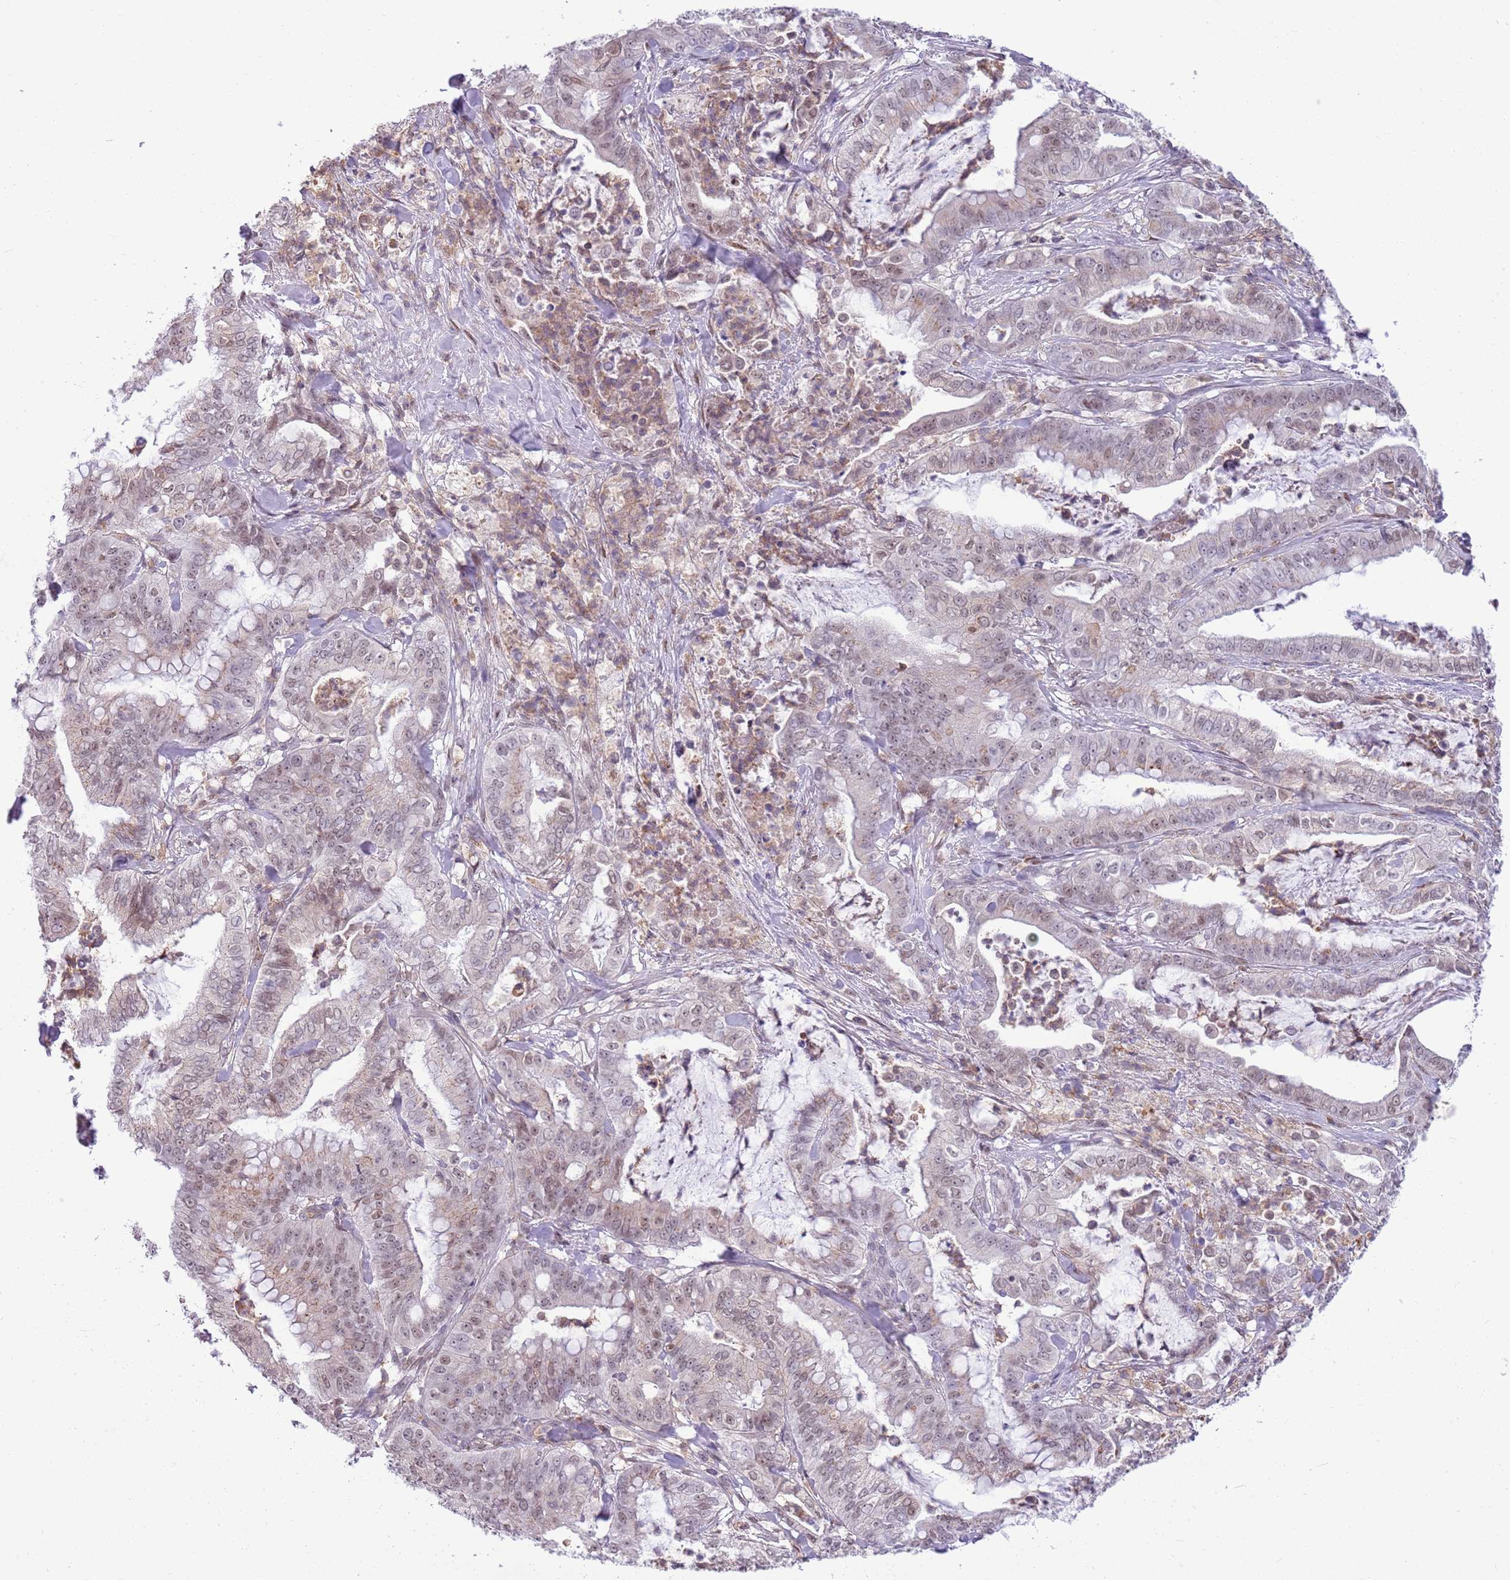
{"staining": {"intensity": "weak", "quantity": "25%-75%", "location": "nuclear"}, "tissue": "pancreatic cancer", "cell_type": "Tumor cells", "image_type": "cancer", "snomed": [{"axis": "morphology", "description": "Adenocarcinoma, NOS"}, {"axis": "topography", "description": "Pancreas"}], "caption": "Immunohistochemistry (IHC) micrograph of neoplastic tissue: human pancreatic cancer (adenocarcinoma) stained using immunohistochemistry (IHC) exhibits low levels of weak protein expression localized specifically in the nuclear of tumor cells, appearing as a nuclear brown color.", "gene": "DHX32", "patient": {"sex": "male", "age": 71}}